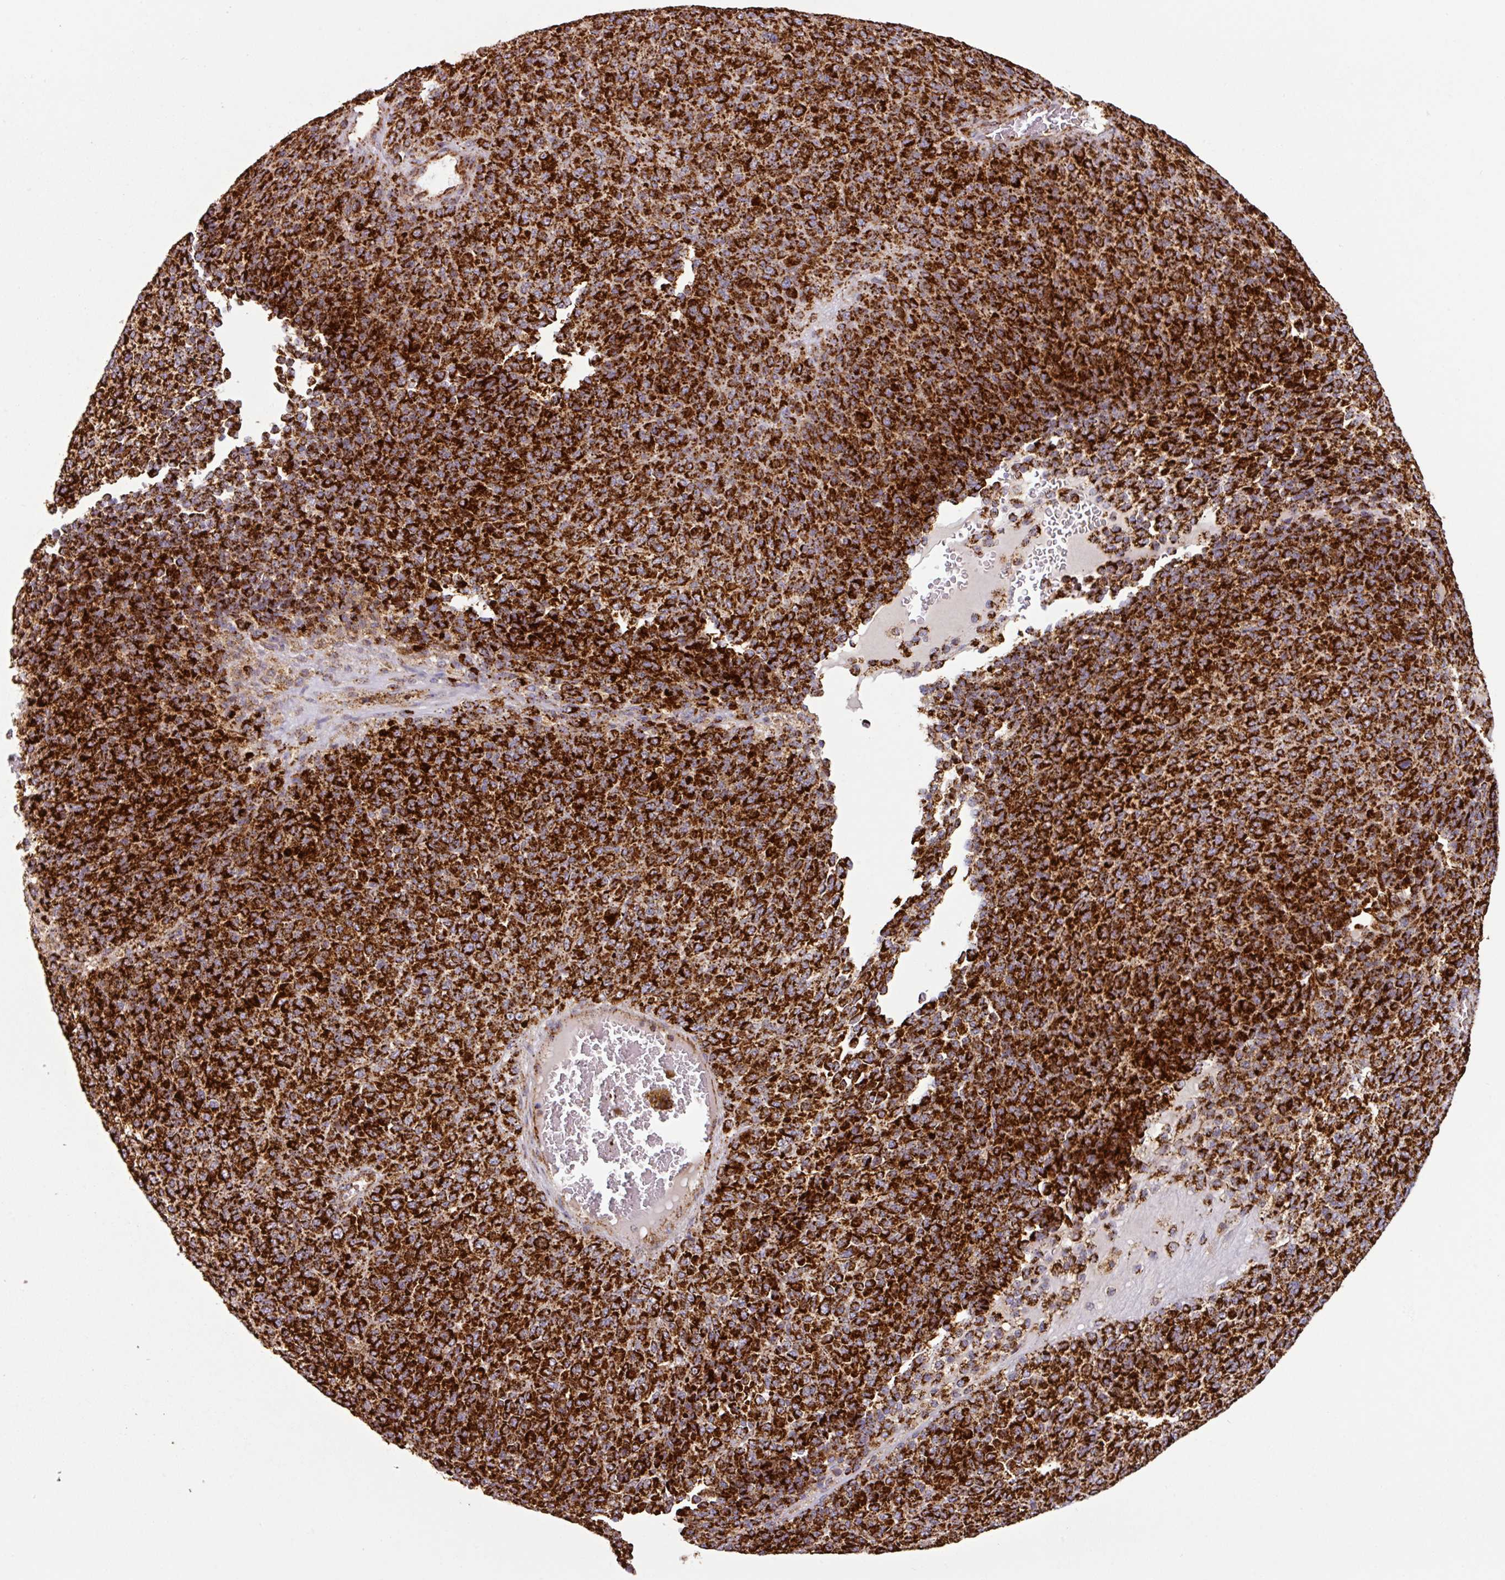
{"staining": {"intensity": "strong", "quantity": ">75%", "location": "cytoplasmic/membranous"}, "tissue": "melanoma", "cell_type": "Tumor cells", "image_type": "cancer", "snomed": [{"axis": "morphology", "description": "Malignant melanoma, Metastatic site"}, {"axis": "topography", "description": "Brain"}], "caption": "Immunohistochemistry image of melanoma stained for a protein (brown), which reveals high levels of strong cytoplasmic/membranous positivity in about >75% of tumor cells.", "gene": "TRAP1", "patient": {"sex": "female", "age": 56}}